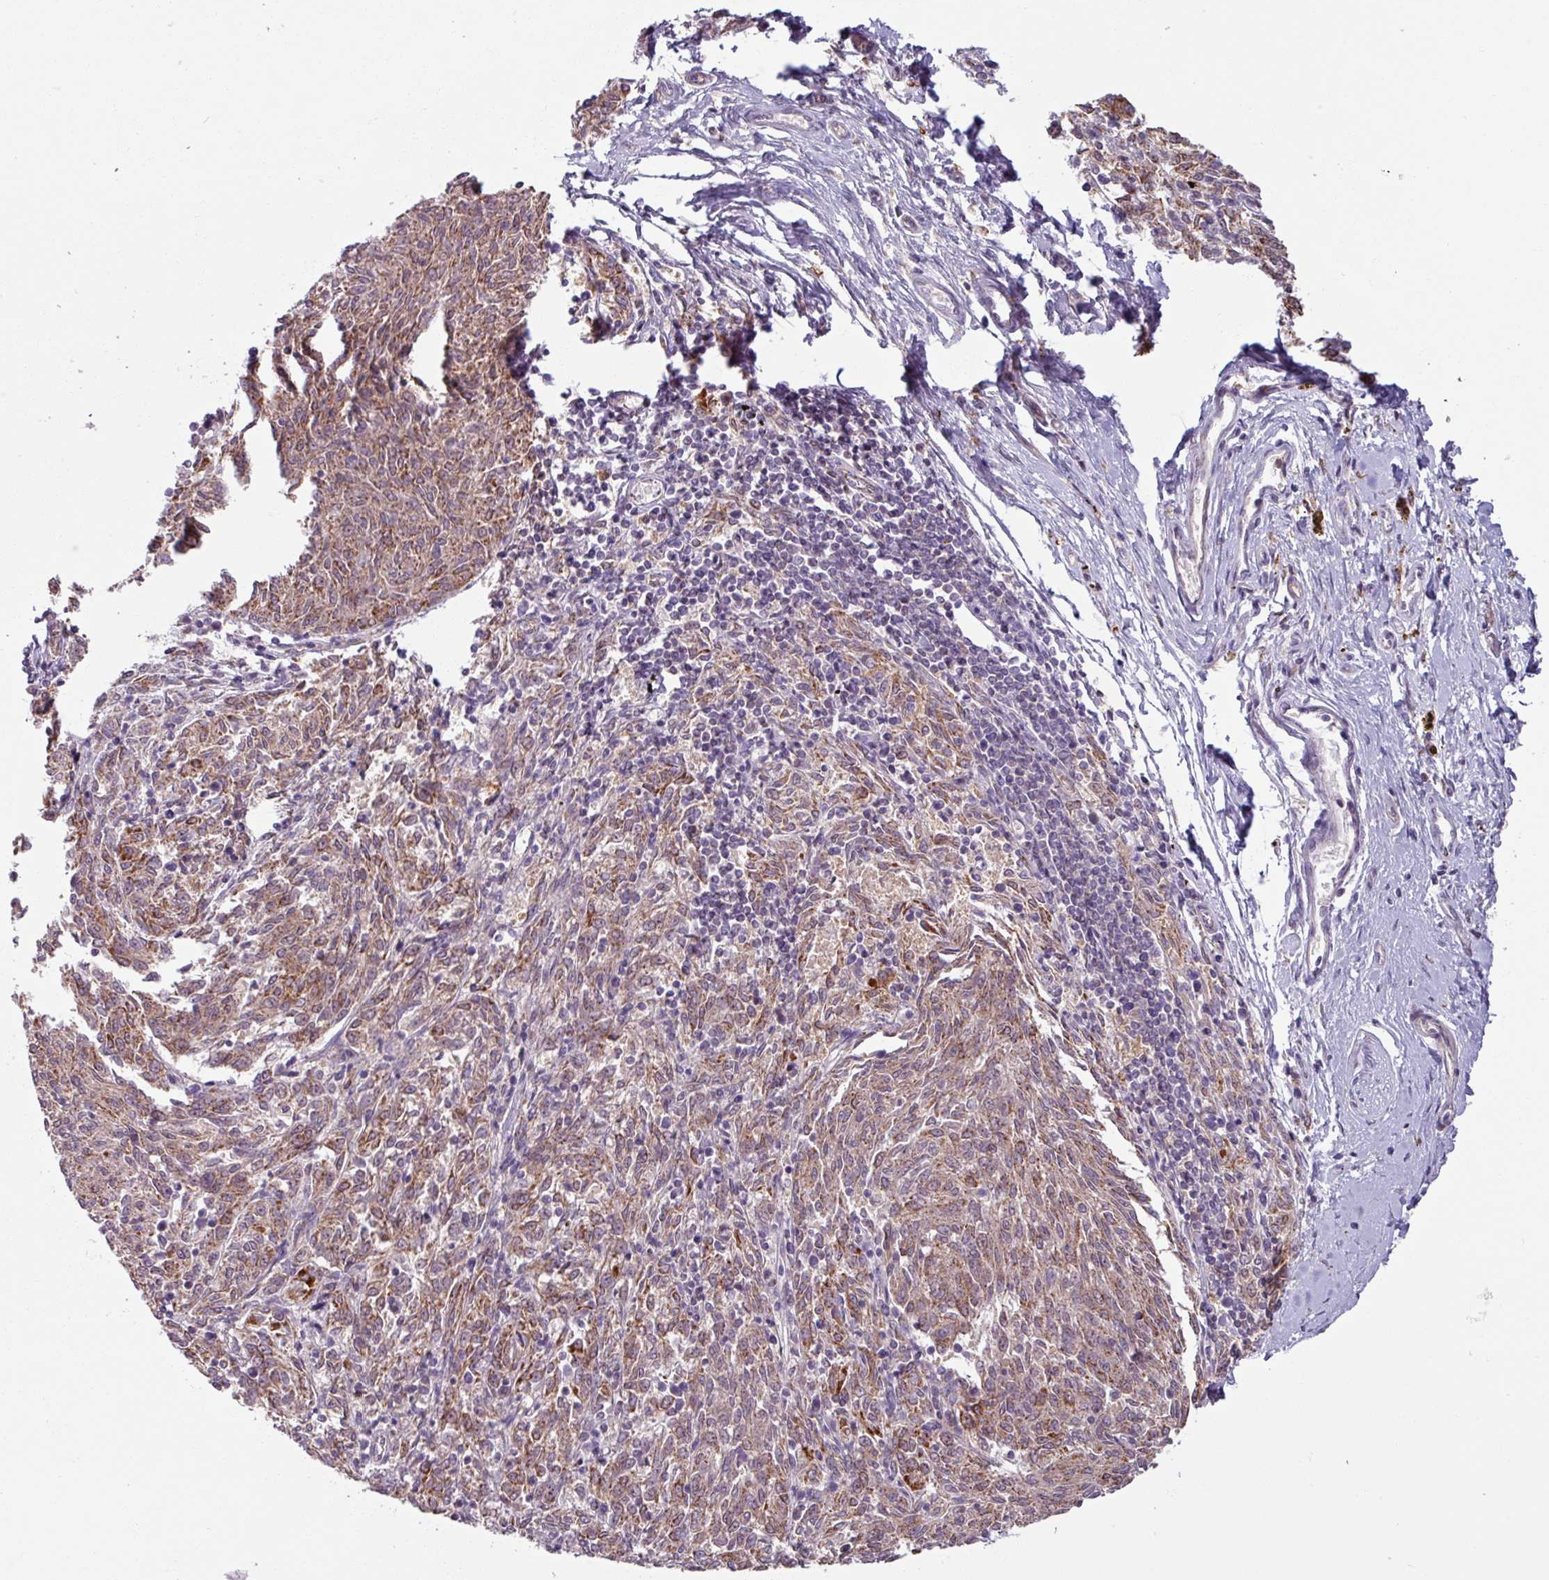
{"staining": {"intensity": "moderate", "quantity": ">75%", "location": "cytoplasmic/membranous"}, "tissue": "melanoma", "cell_type": "Tumor cells", "image_type": "cancer", "snomed": [{"axis": "morphology", "description": "Malignant melanoma, NOS"}, {"axis": "topography", "description": "Skin"}], "caption": "DAB (3,3'-diaminobenzidine) immunohistochemical staining of melanoma reveals moderate cytoplasmic/membranous protein staining in approximately >75% of tumor cells.", "gene": "PNMA6A", "patient": {"sex": "female", "age": 72}}